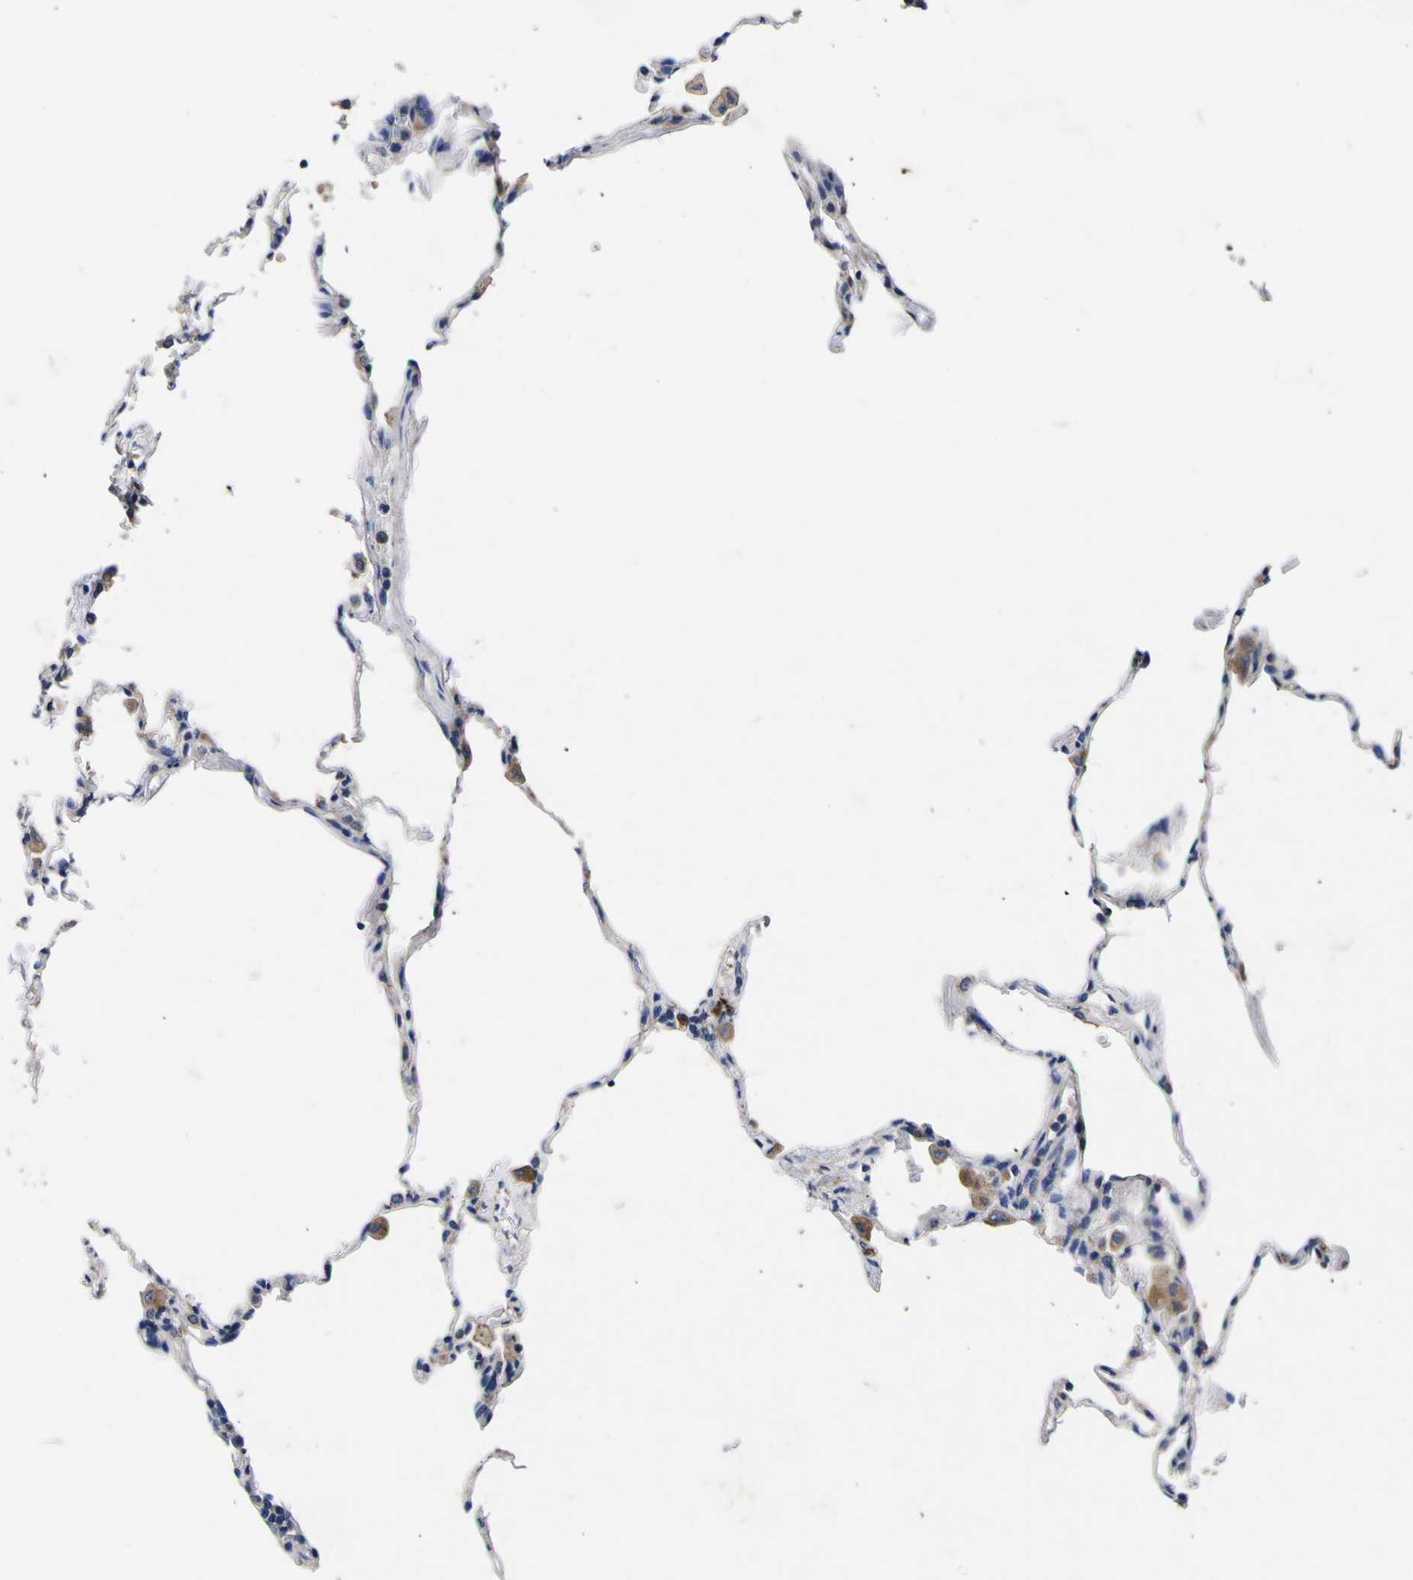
{"staining": {"intensity": "negative", "quantity": "none", "location": "none"}, "tissue": "lung", "cell_type": "Alveolar cells", "image_type": "normal", "snomed": [{"axis": "morphology", "description": "Normal tissue, NOS"}, {"axis": "topography", "description": "Lung"}], "caption": "Immunohistochemistry micrograph of normal lung: human lung stained with DAB (3,3'-diaminobenzidine) shows no significant protein expression in alveolar cells. (DAB (3,3'-diaminobenzidine) IHC with hematoxylin counter stain).", "gene": "COA1", "patient": {"sex": "male", "age": 59}}